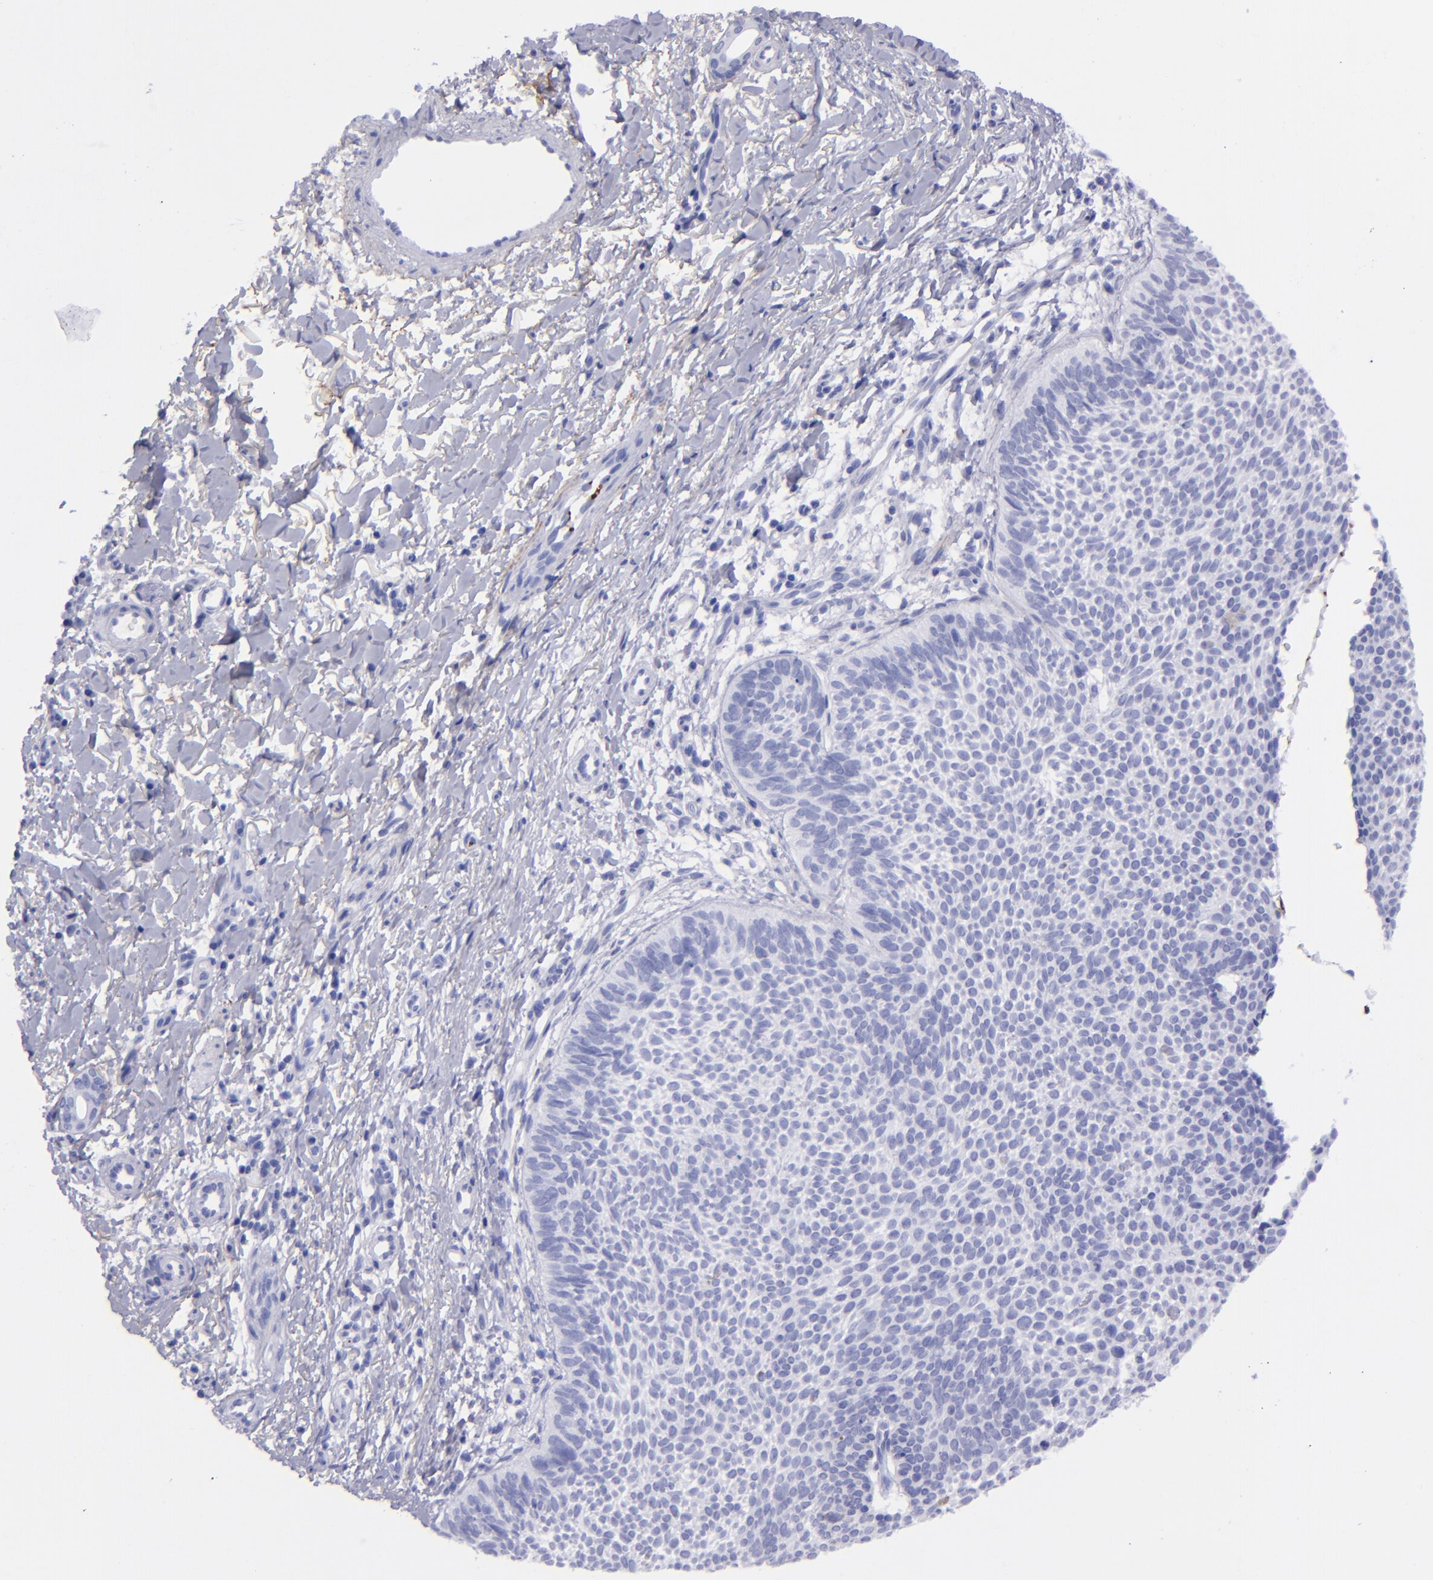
{"staining": {"intensity": "negative", "quantity": "none", "location": "none"}, "tissue": "skin cancer", "cell_type": "Tumor cells", "image_type": "cancer", "snomed": [{"axis": "morphology", "description": "Basal cell carcinoma"}, {"axis": "topography", "description": "Skin"}], "caption": "The image reveals no significant expression in tumor cells of skin cancer (basal cell carcinoma).", "gene": "EFCAB13", "patient": {"sex": "male", "age": 84}}